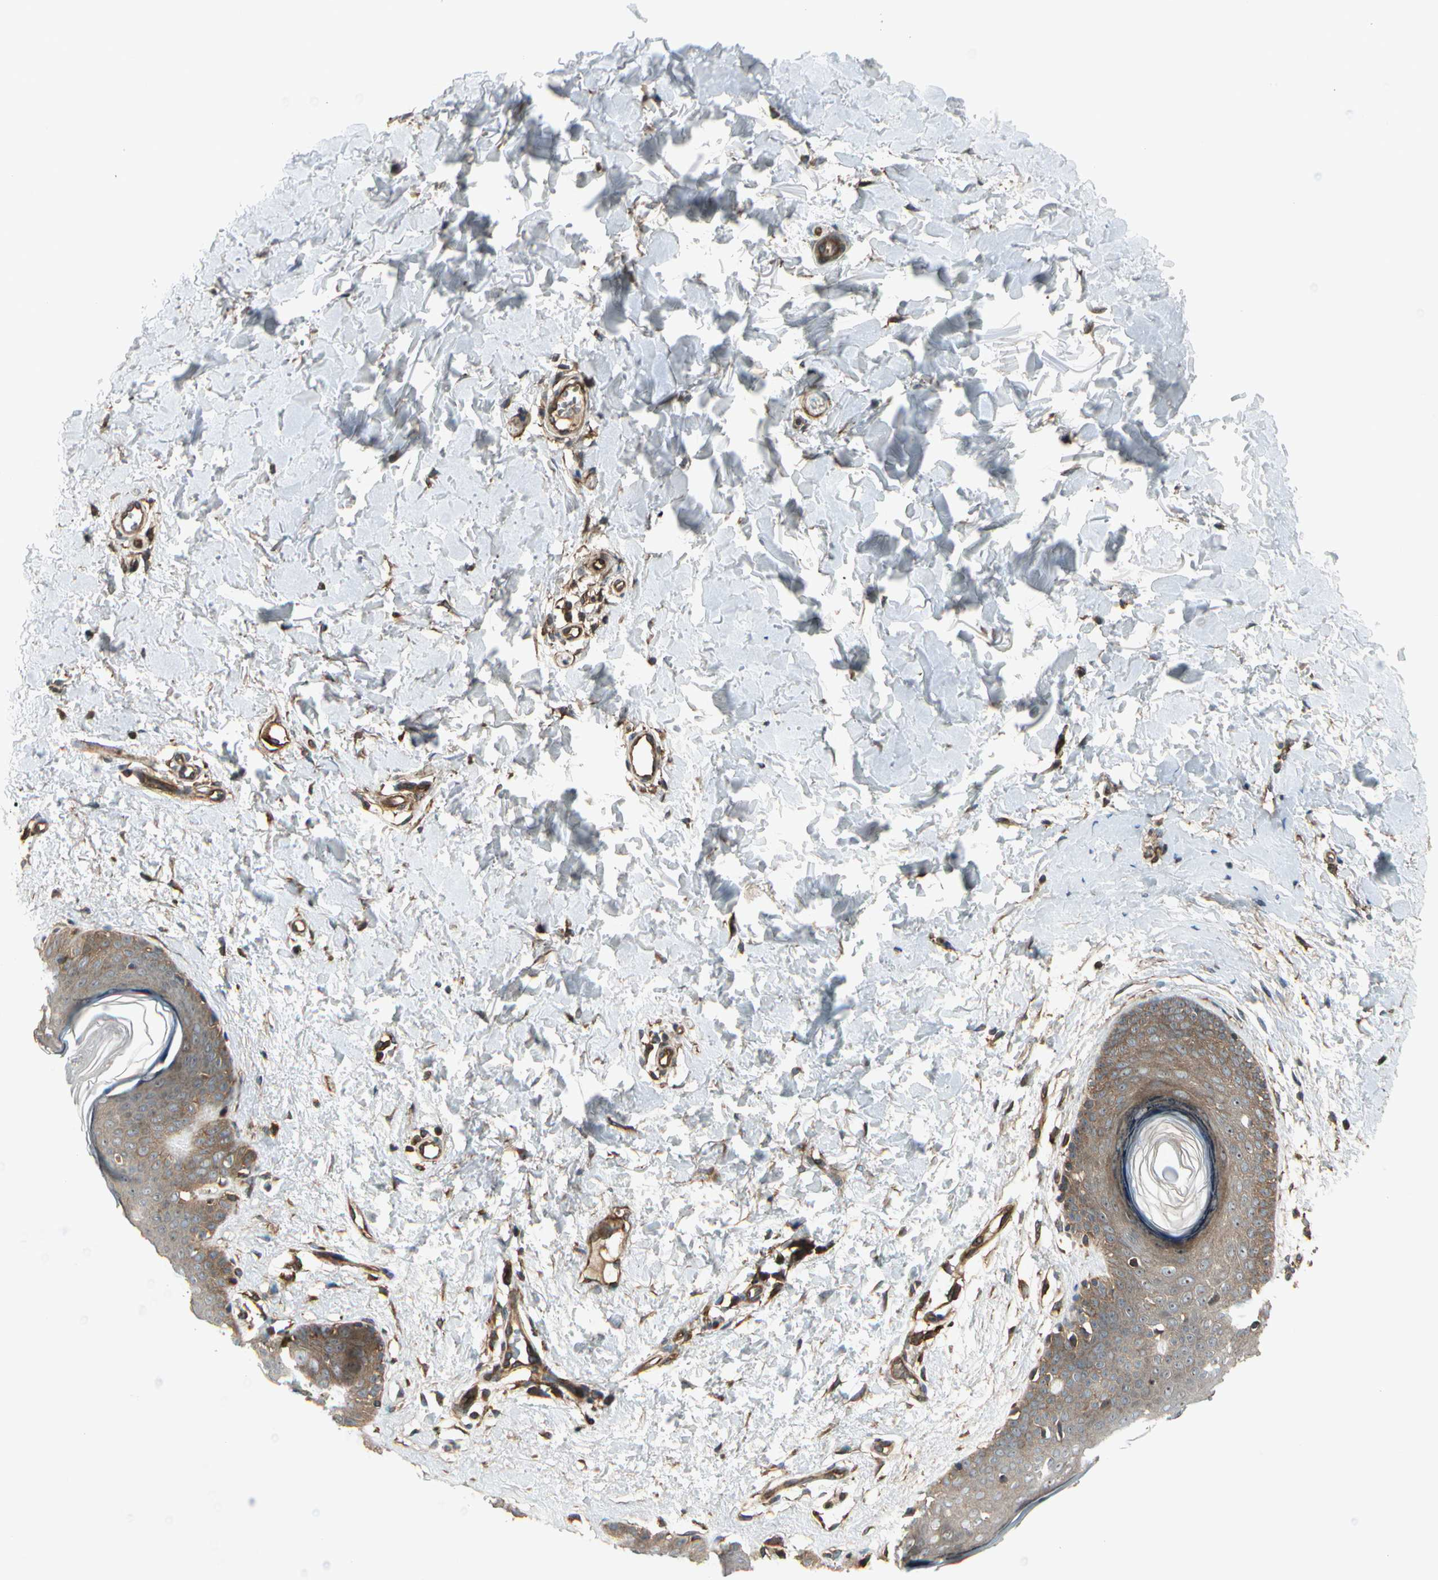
{"staining": {"intensity": "strong", "quantity": ">75%", "location": "cytoplasmic/membranous"}, "tissue": "skin", "cell_type": "Fibroblasts", "image_type": "normal", "snomed": [{"axis": "morphology", "description": "Normal tissue, NOS"}, {"axis": "topography", "description": "Skin"}], "caption": "This micrograph displays benign skin stained with IHC to label a protein in brown. The cytoplasmic/membranous of fibroblasts show strong positivity for the protein. Nuclei are counter-stained blue.", "gene": "FKBP15", "patient": {"sex": "female", "age": 56}}